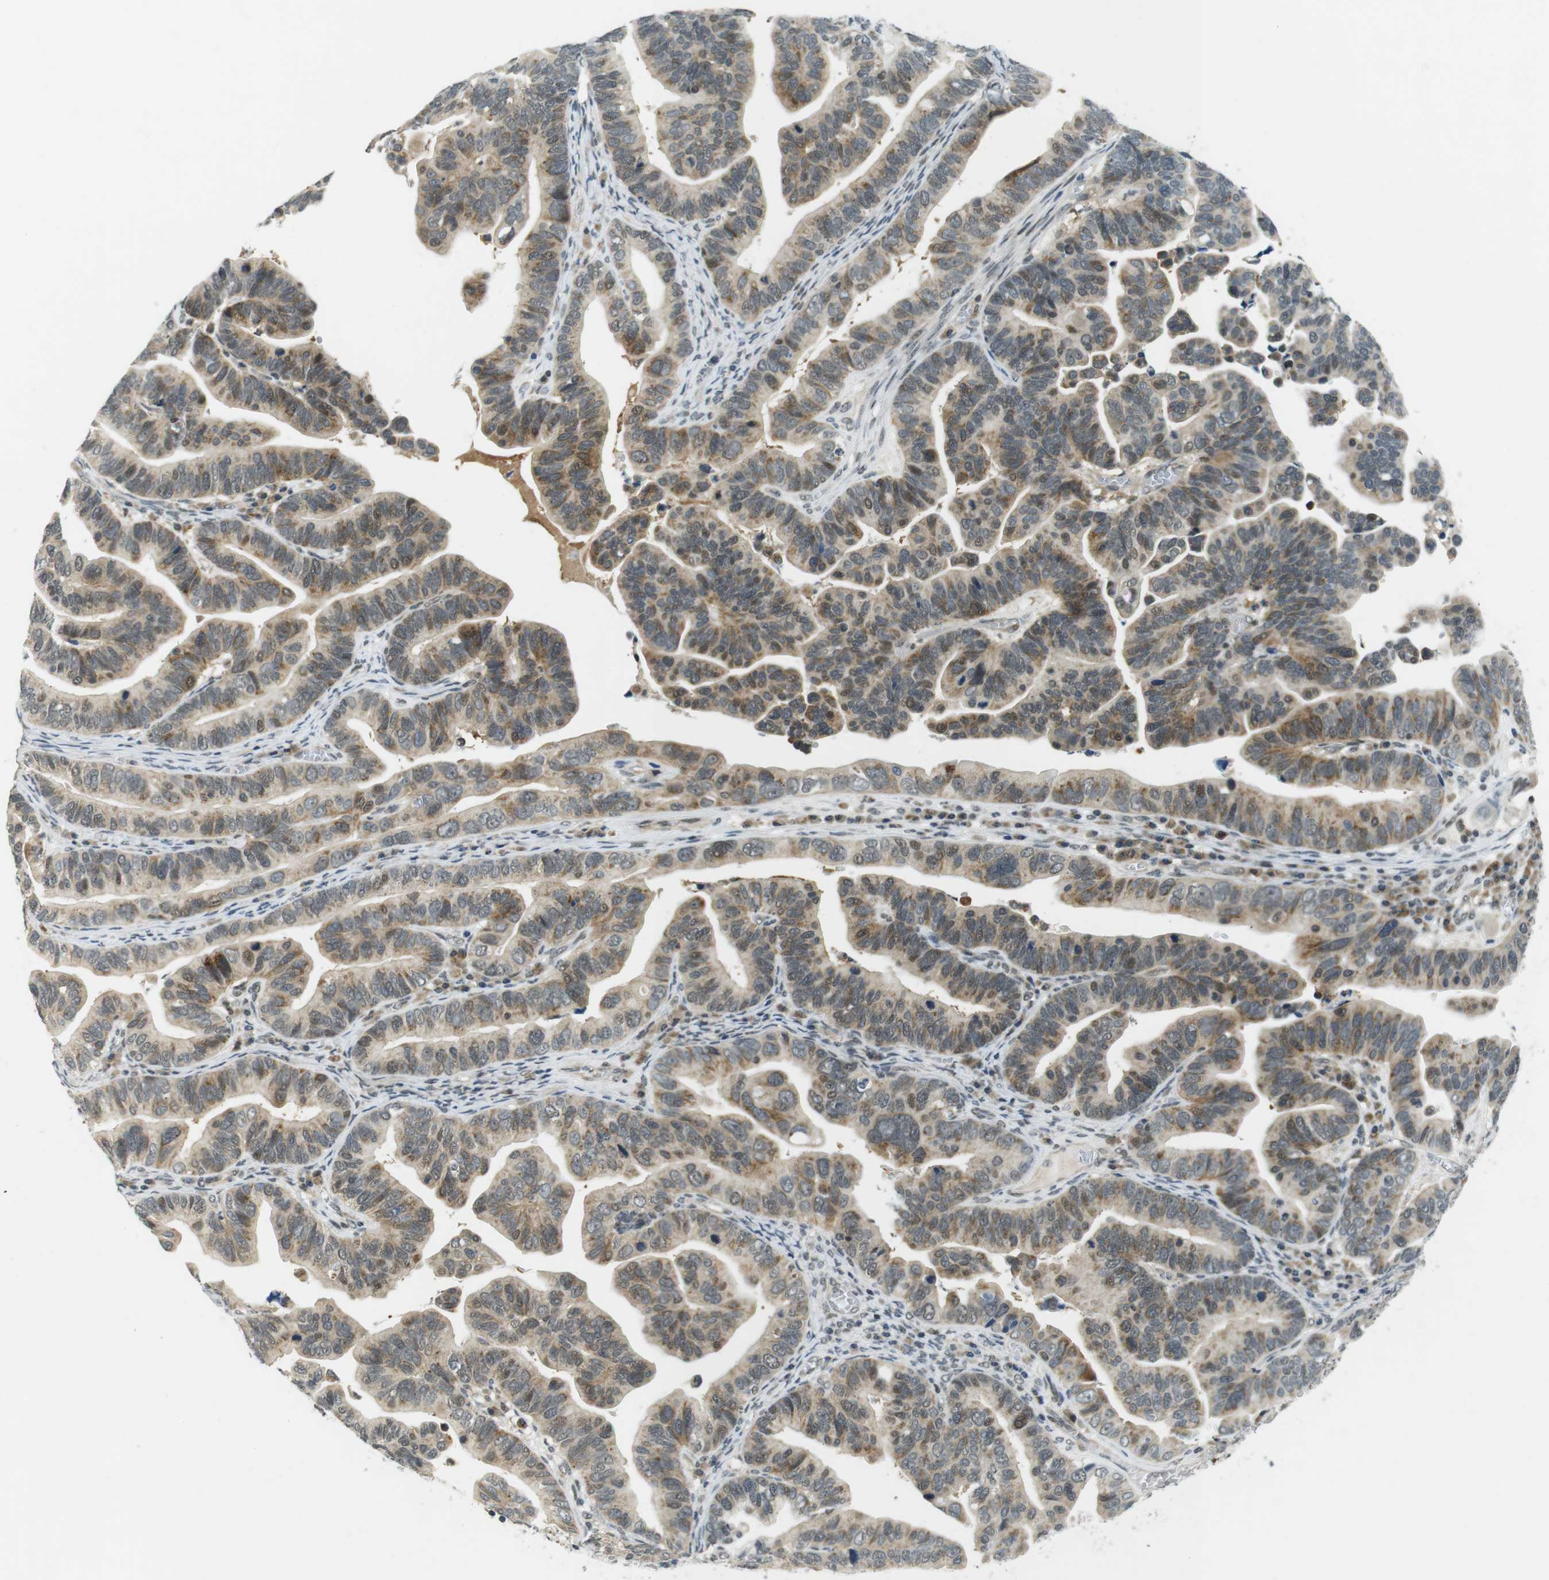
{"staining": {"intensity": "moderate", "quantity": "25%-75%", "location": "cytoplasmic/membranous"}, "tissue": "ovarian cancer", "cell_type": "Tumor cells", "image_type": "cancer", "snomed": [{"axis": "morphology", "description": "Cystadenocarcinoma, serous, NOS"}, {"axis": "topography", "description": "Ovary"}], "caption": "A high-resolution image shows IHC staining of ovarian cancer (serous cystadenocarcinoma), which exhibits moderate cytoplasmic/membranous positivity in about 25%-75% of tumor cells. (DAB IHC, brown staining for protein, blue staining for nuclei).", "gene": "BRD4", "patient": {"sex": "female", "age": 56}}